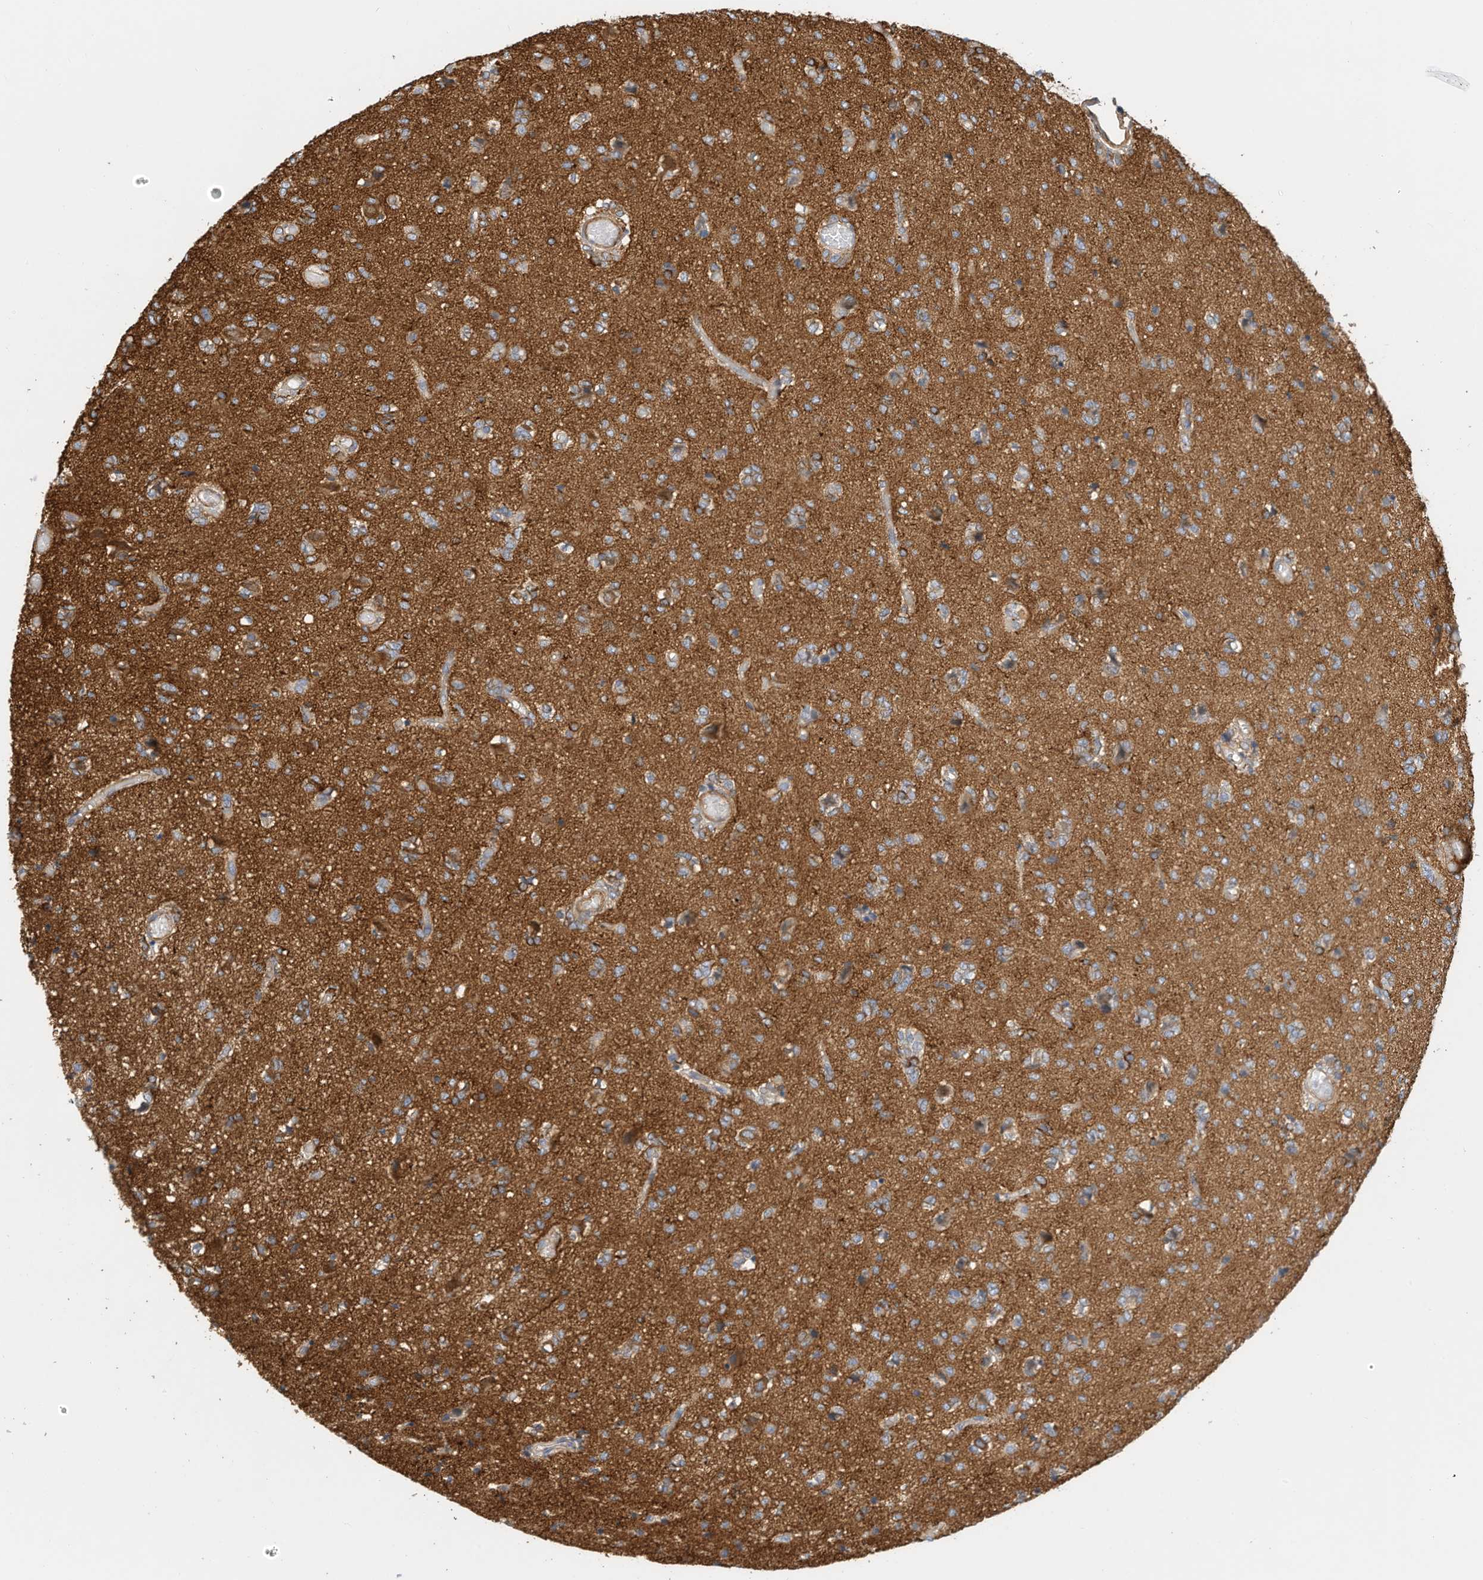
{"staining": {"intensity": "moderate", "quantity": "25%-75%", "location": "cytoplasmic/membranous"}, "tissue": "glioma", "cell_type": "Tumor cells", "image_type": "cancer", "snomed": [{"axis": "morphology", "description": "Glioma, malignant, High grade"}, {"axis": "topography", "description": "Brain"}], "caption": "Human glioma stained with a brown dye demonstrates moderate cytoplasmic/membranous positive expression in about 25%-75% of tumor cells.", "gene": "MICAL1", "patient": {"sex": "female", "age": 59}}